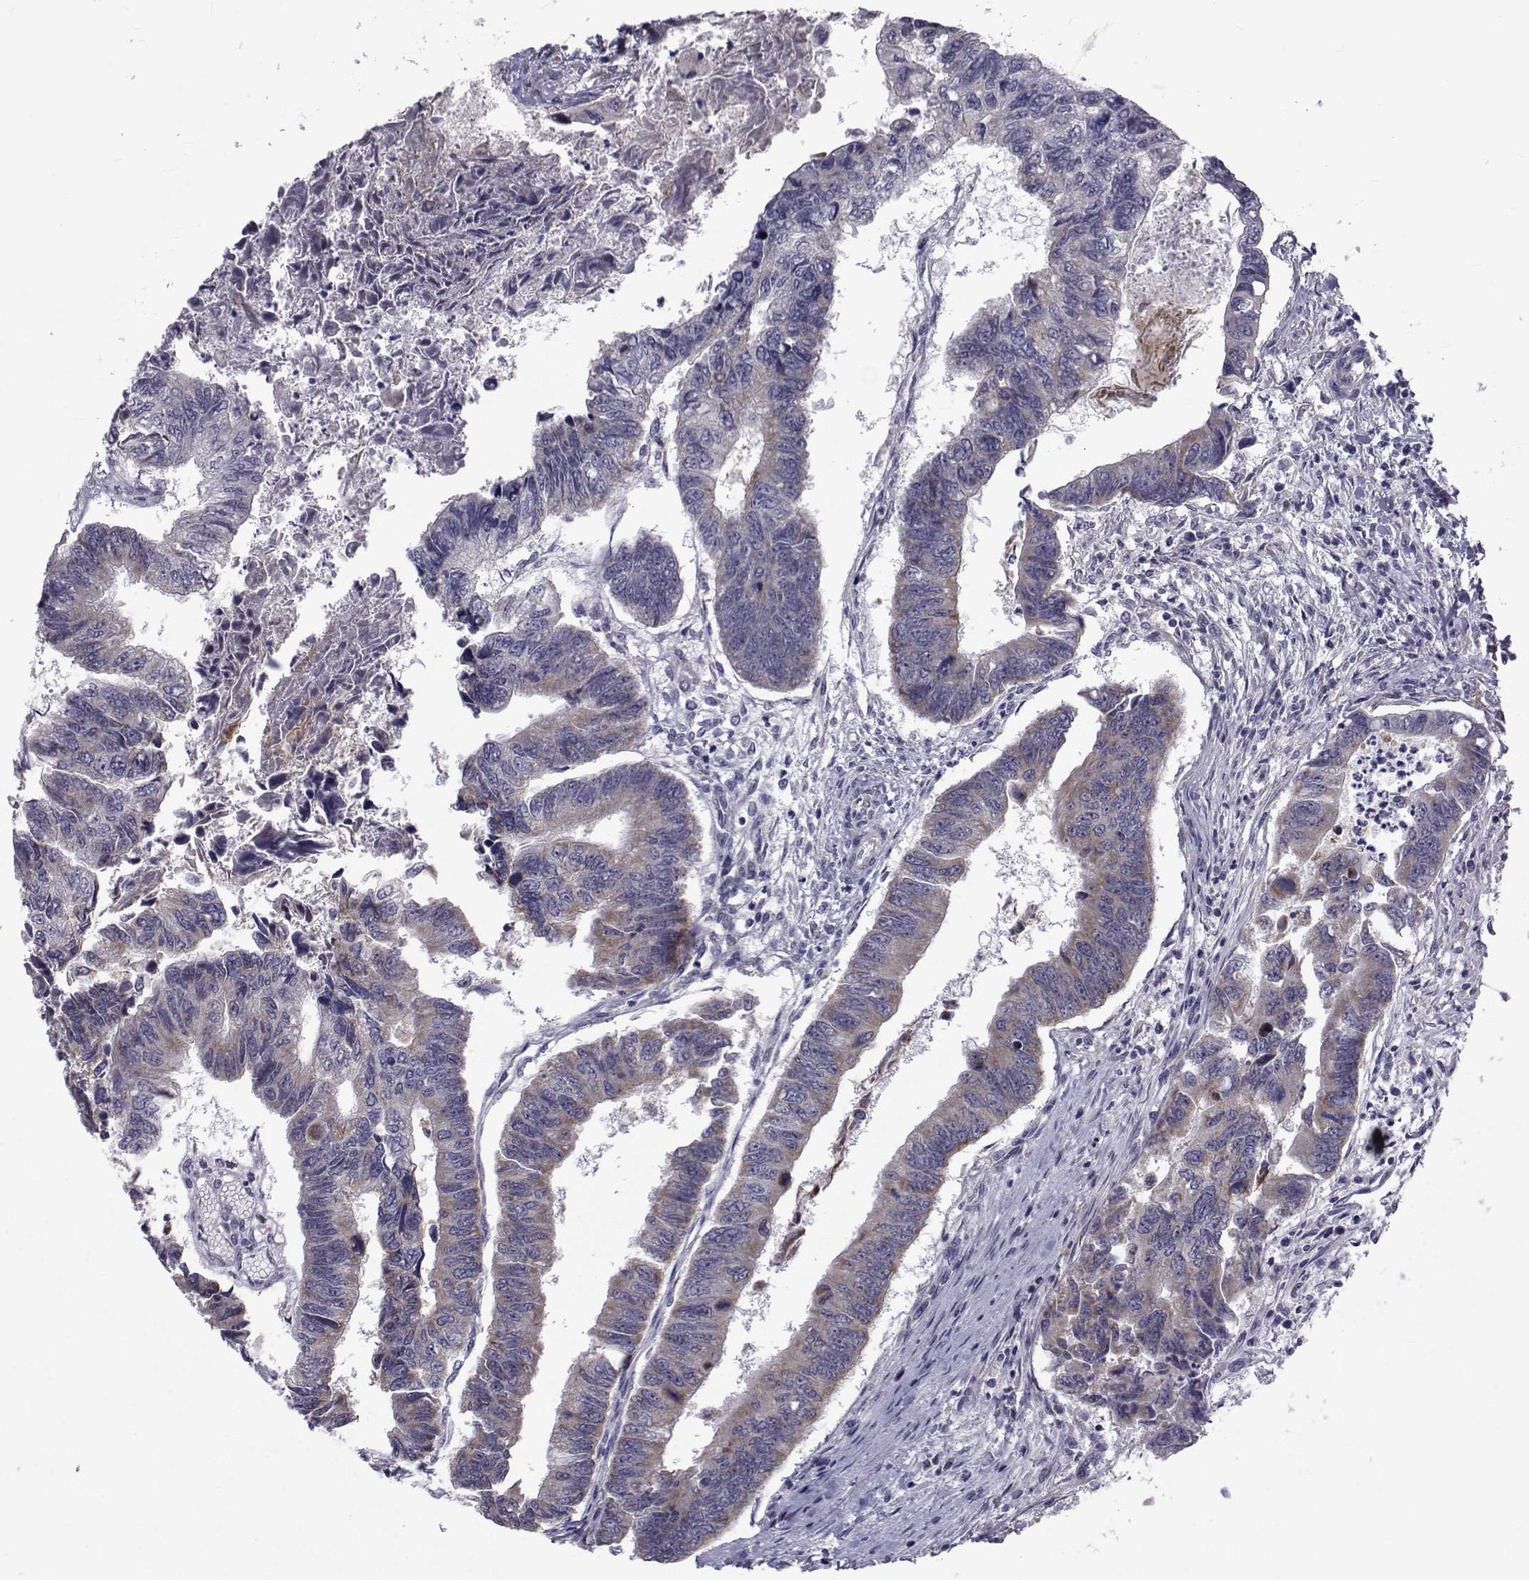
{"staining": {"intensity": "moderate", "quantity": "<25%", "location": "cytoplasmic/membranous"}, "tissue": "colorectal cancer", "cell_type": "Tumor cells", "image_type": "cancer", "snomed": [{"axis": "morphology", "description": "Adenocarcinoma, NOS"}, {"axis": "topography", "description": "Colon"}], "caption": "This micrograph displays colorectal adenocarcinoma stained with IHC to label a protein in brown. The cytoplasmic/membranous of tumor cells show moderate positivity for the protein. Nuclei are counter-stained blue.", "gene": "CFAP74", "patient": {"sex": "female", "age": 65}}